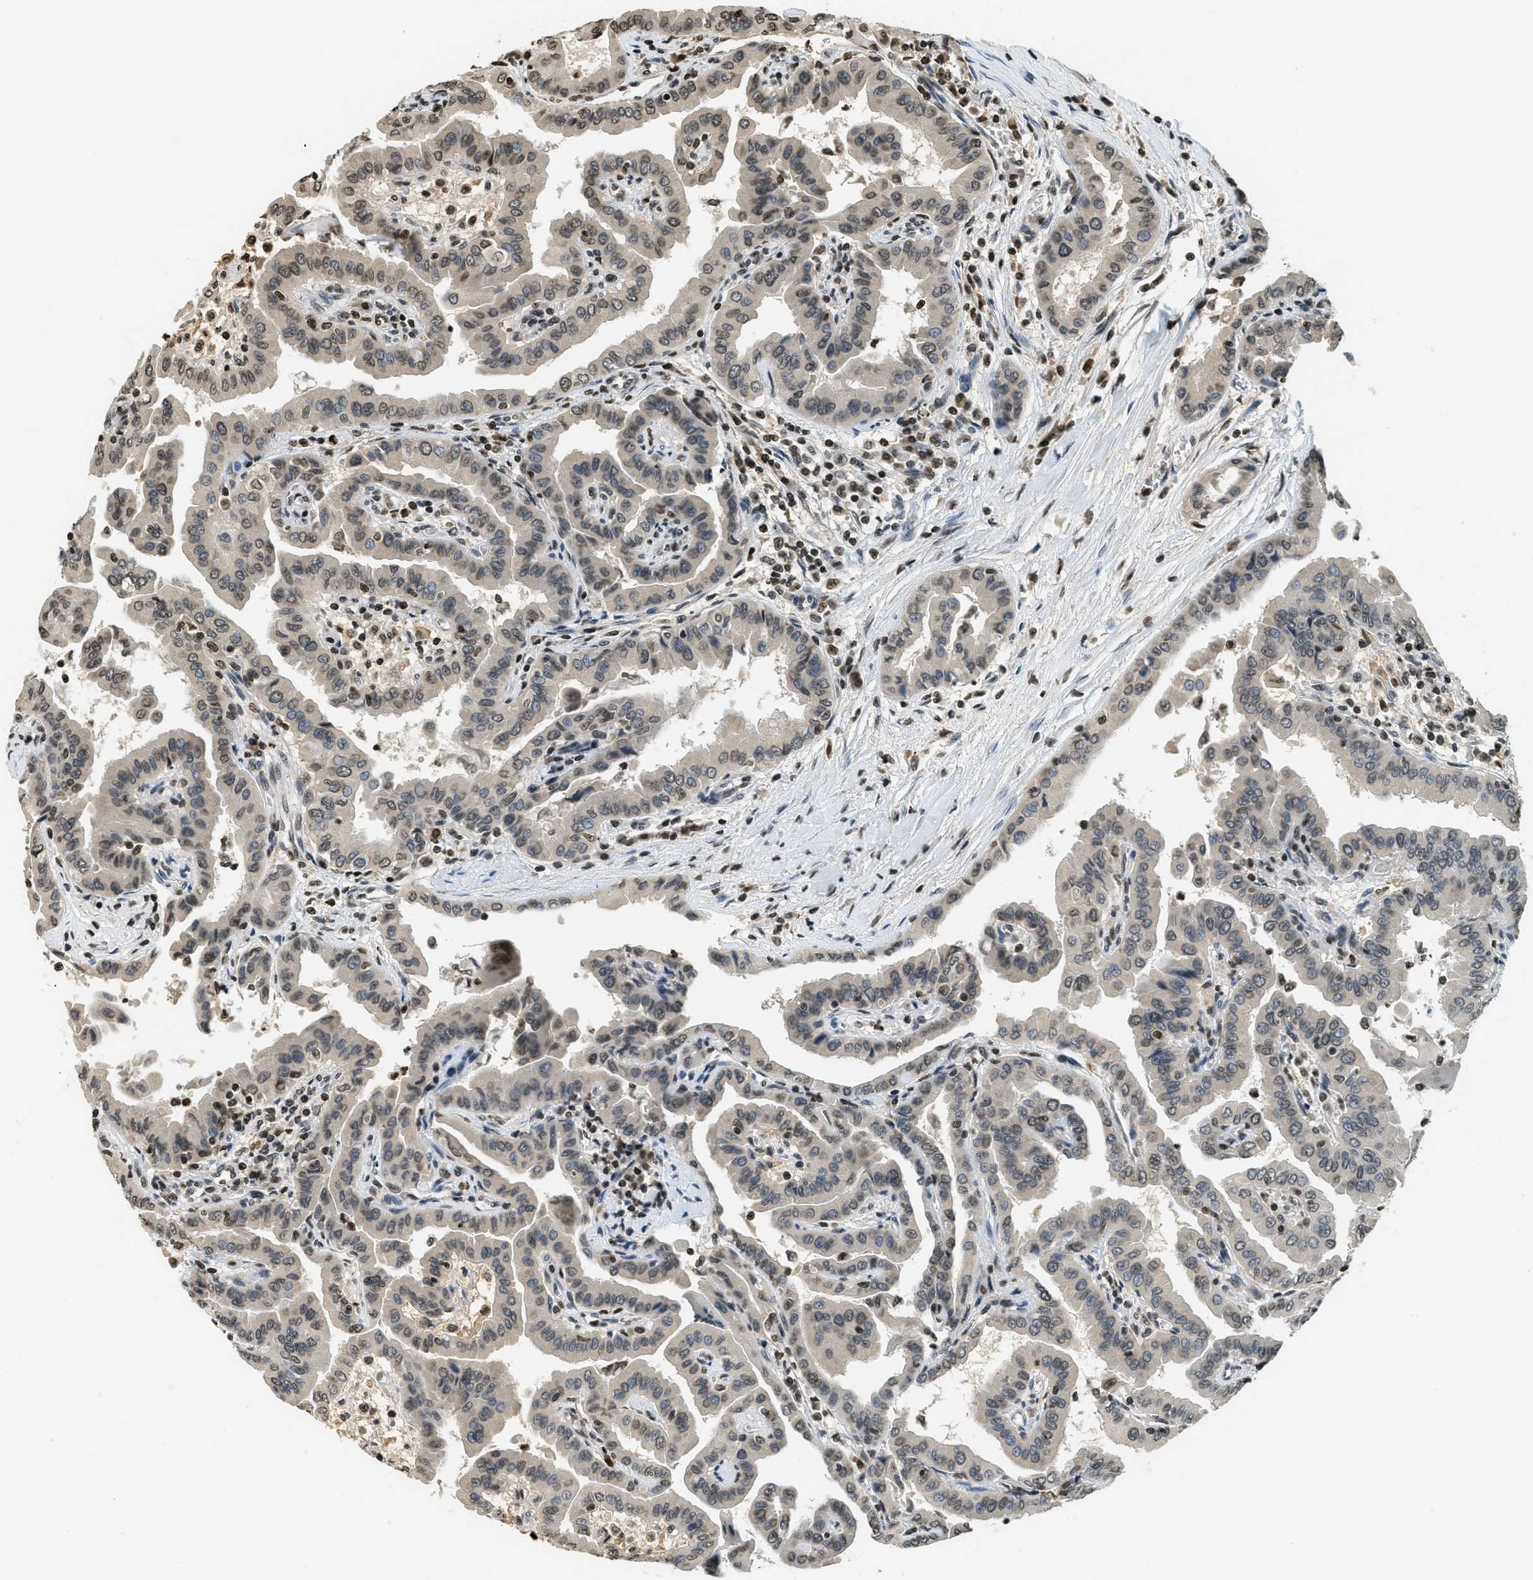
{"staining": {"intensity": "moderate", "quantity": "25%-75%", "location": "nuclear"}, "tissue": "thyroid cancer", "cell_type": "Tumor cells", "image_type": "cancer", "snomed": [{"axis": "morphology", "description": "Papillary adenocarcinoma, NOS"}, {"axis": "topography", "description": "Thyroid gland"}], "caption": "This is an image of immunohistochemistry (IHC) staining of thyroid cancer (papillary adenocarcinoma), which shows moderate expression in the nuclear of tumor cells.", "gene": "LDB2", "patient": {"sex": "male", "age": 33}}